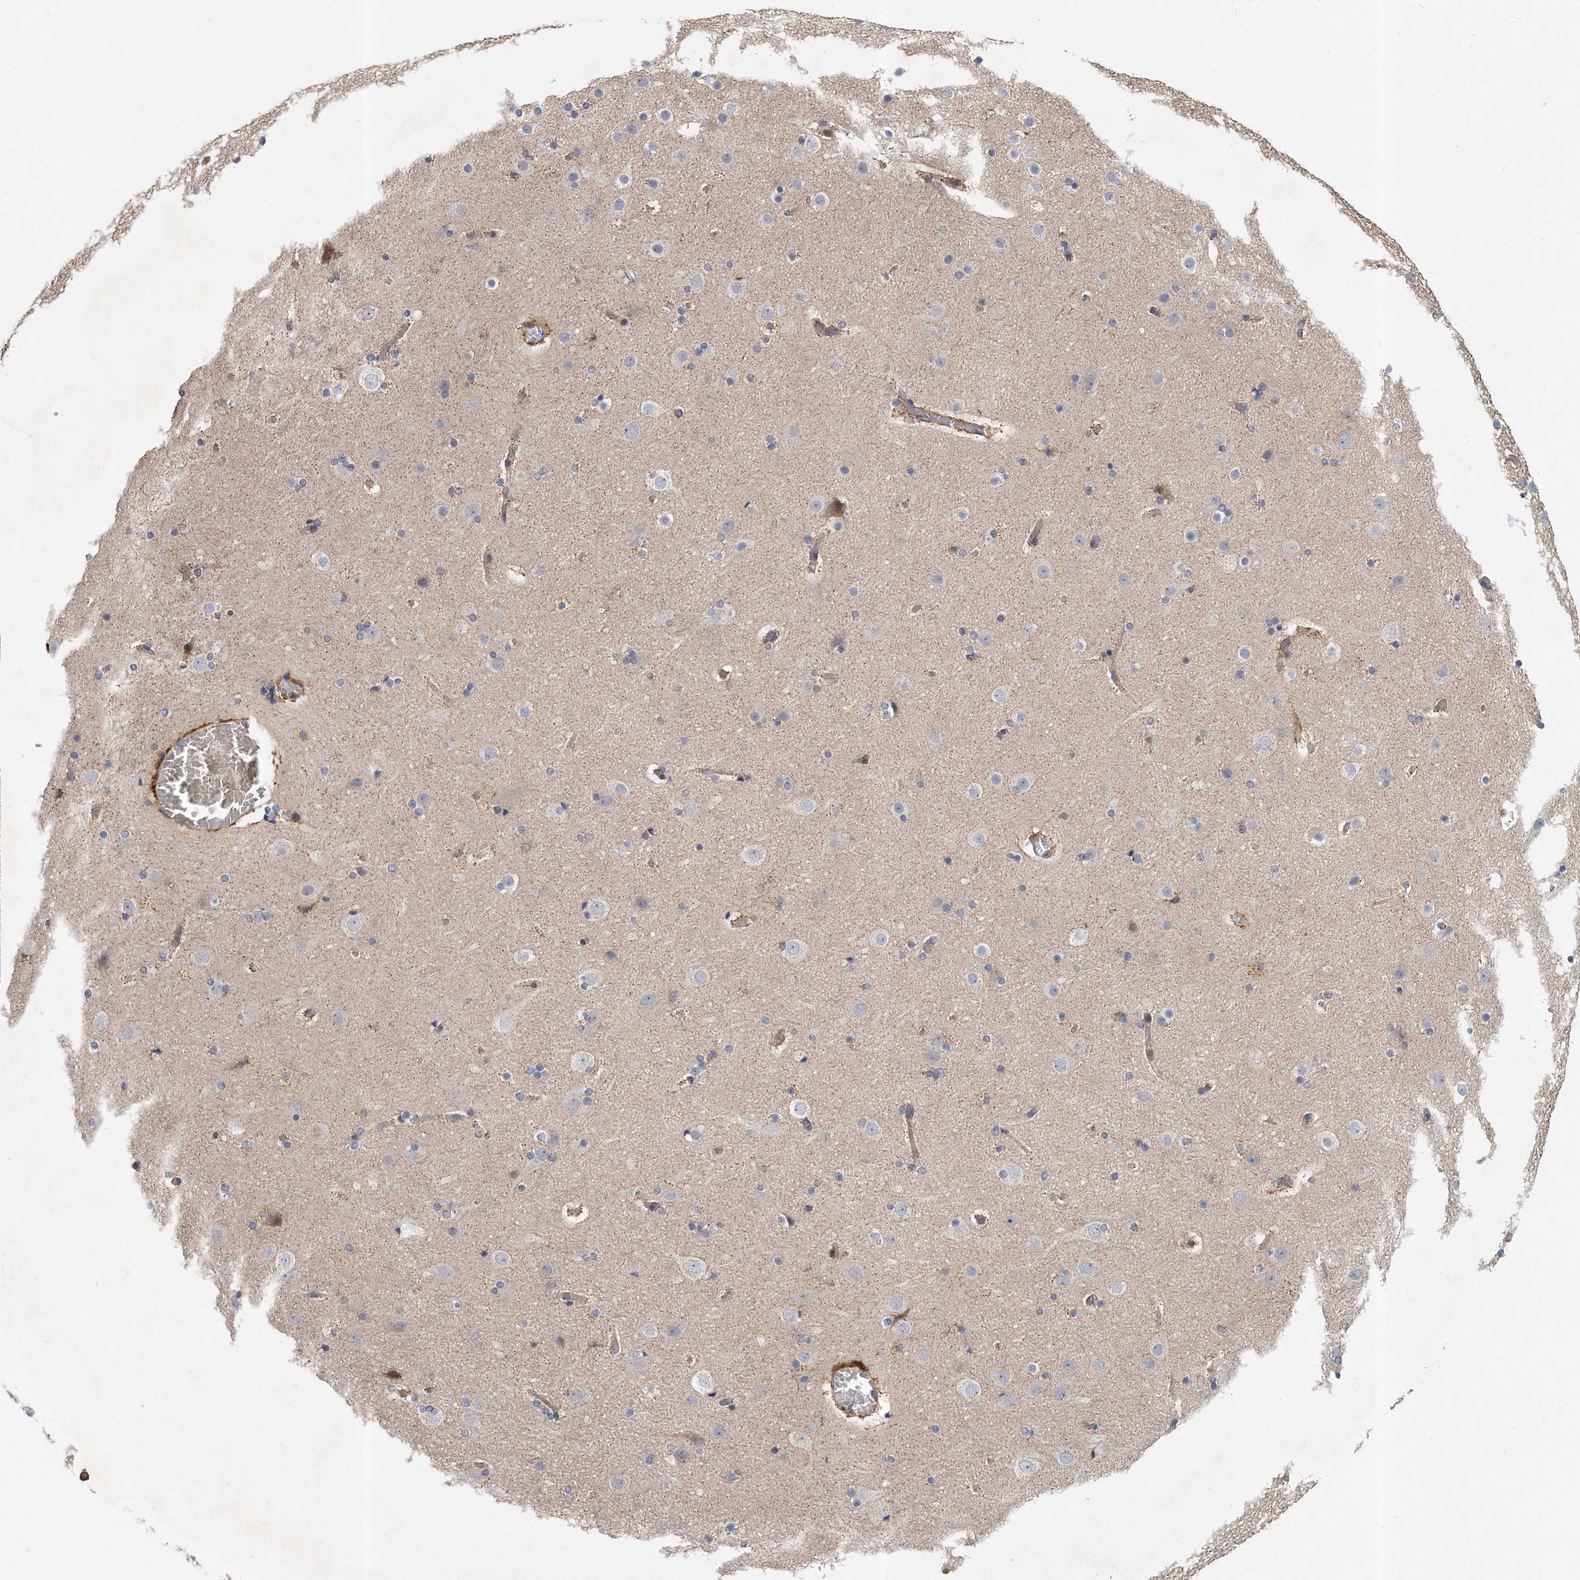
{"staining": {"intensity": "moderate", "quantity": ">75%", "location": "cytoplasmic/membranous"}, "tissue": "cerebral cortex", "cell_type": "Endothelial cells", "image_type": "normal", "snomed": [{"axis": "morphology", "description": "Normal tissue, NOS"}, {"axis": "topography", "description": "Cerebral cortex"}], "caption": "Cerebral cortex stained with immunohistochemistry (IHC) displays moderate cytoplasmic/membranous expression in about >75% of endothelial cells.", "gene": "PCDH8", "patient": {"sex": "male", "age": 57}}